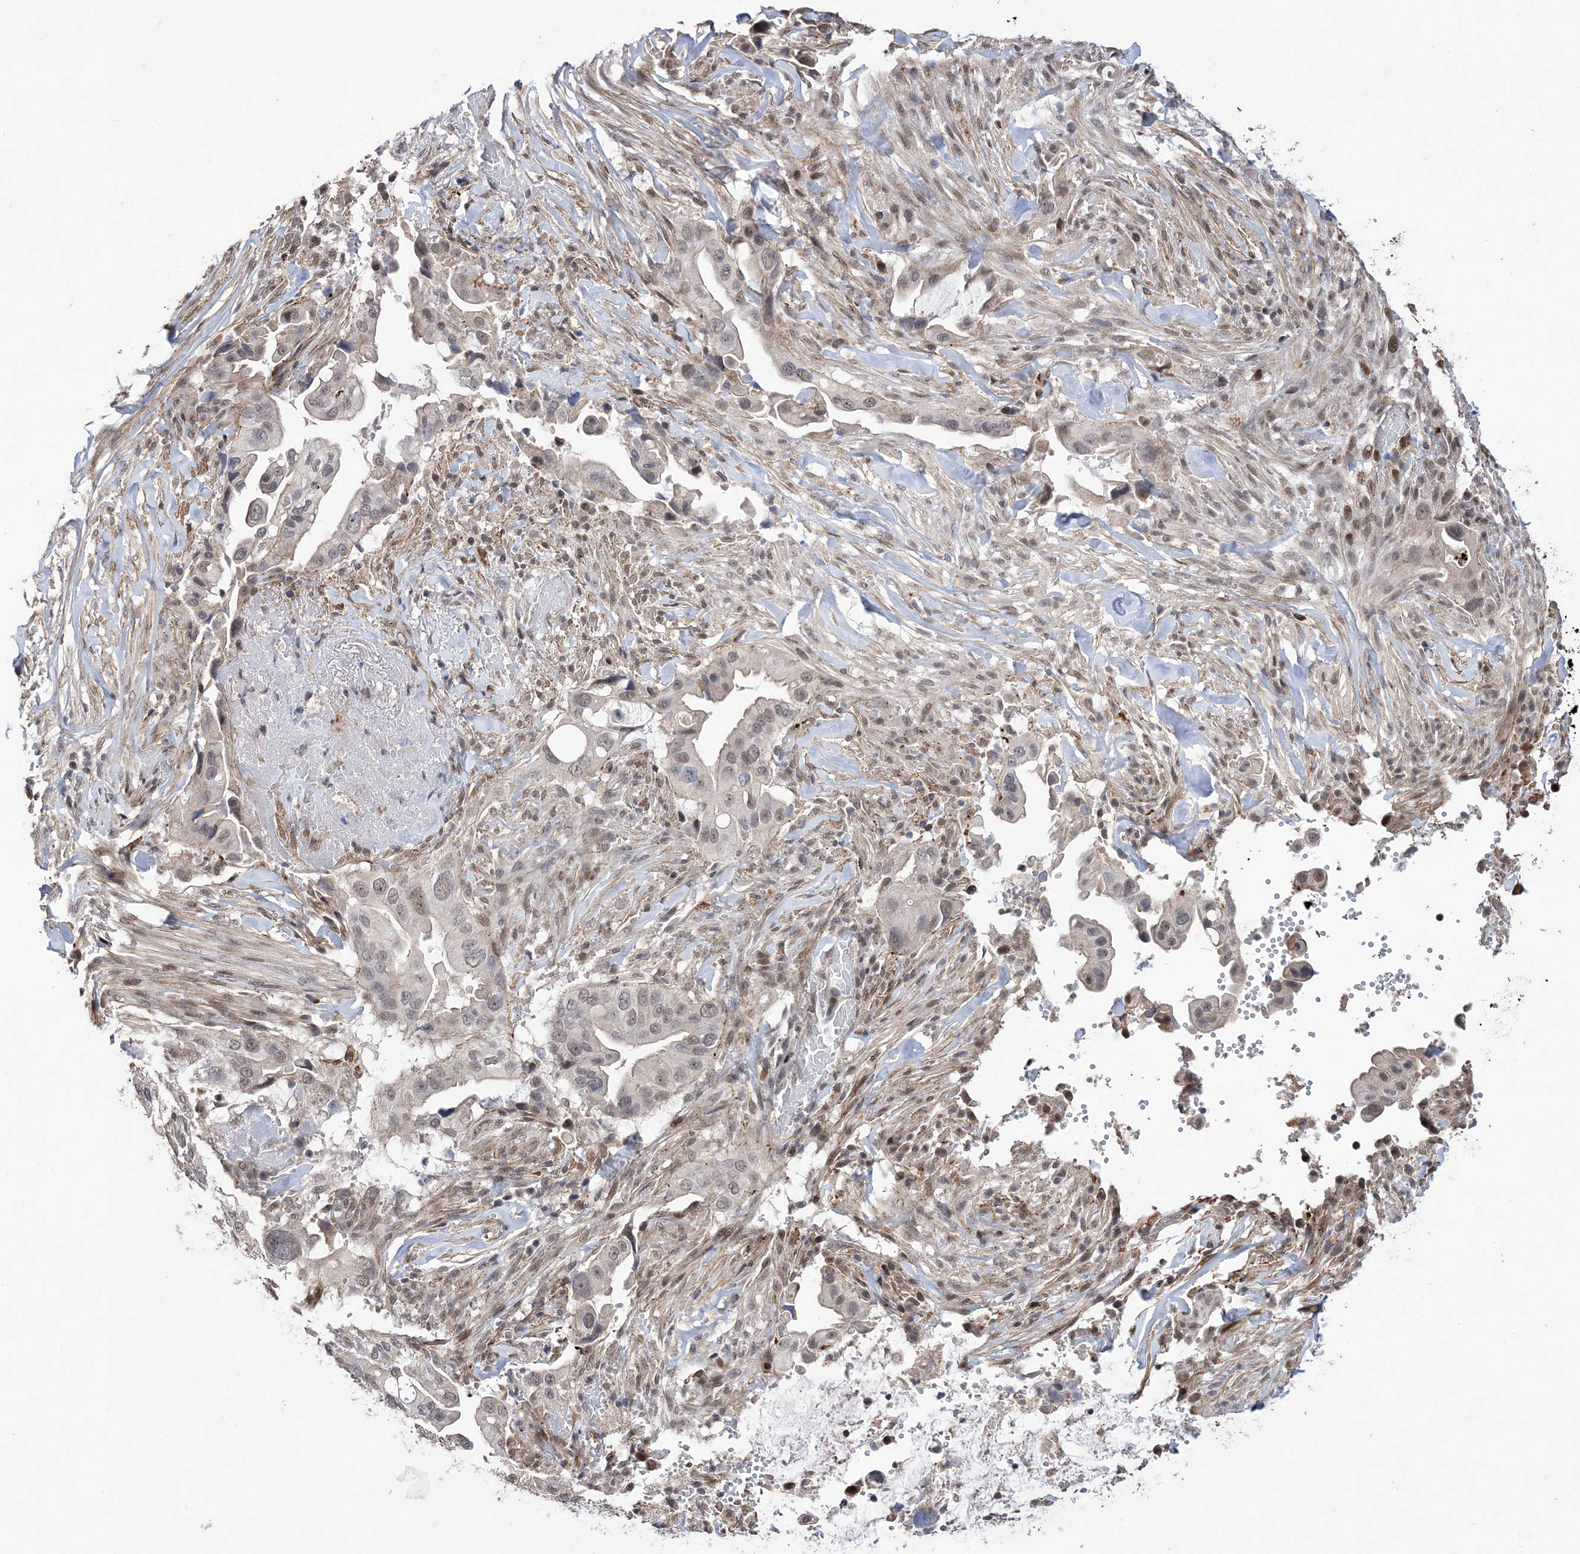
{"staining": {"intensity": "weak", "quantity": "25%-75%", "location": "nuclear"}, "tissue": "pancreatic cancer", "cell_type": "Tumor cells", "image_type": "cancer", "snomed": [{"axis": "morphology", "description": "Inflammation, NOS"}, {"axis": "morphology", "description": "Adenocarcinoma, NOS"}, {"axis": "topography", "description": "Pancreas"}], "caption": "Approximately 25%-75% of tumor cells in pancreatic cancer show weak nuclear protein expression as visualized by brown immunohistochemical staining.", "gene": "BOD1L1", "patient": {"sex": "female", "age": 56}}